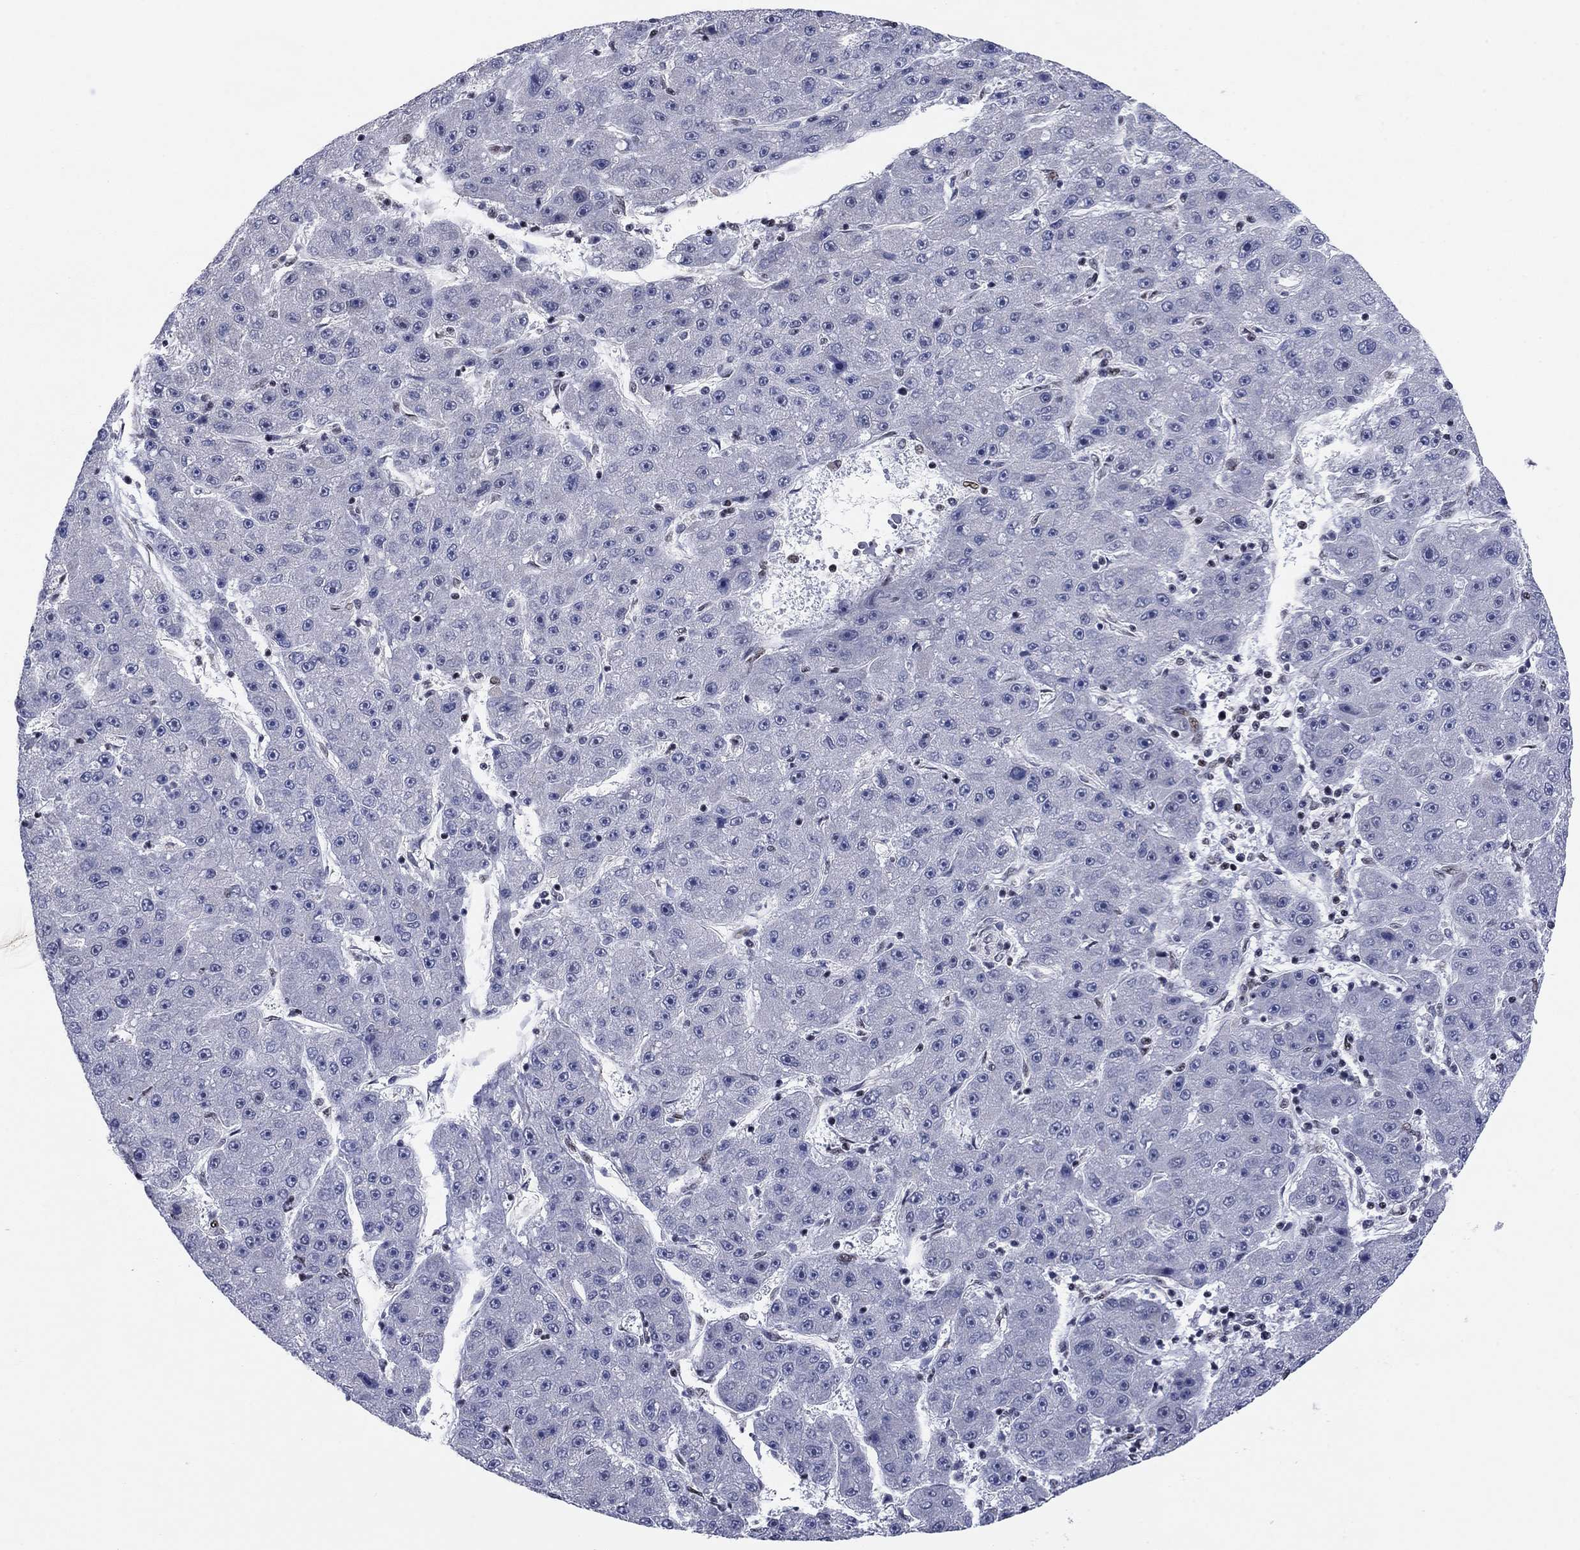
{"staining": {"intensity": "negative", "quantity": "none", "location": "none"}, "tissue": "liver cancer", "cell_type": "Tumor cells", "image_type": "cancer", "snomed": [{"axis": "morphology", "description": "Carcinoma, Hepatocellular, NOS"}, {"axis": "topography", "description": "Liver"}], "caption": "This is an IHC image of liver hepatocellular carcinoma. There is no expression in tumor cells.", "gene": "N4BP2", "patient": {"sex": "male", "age": 67}}